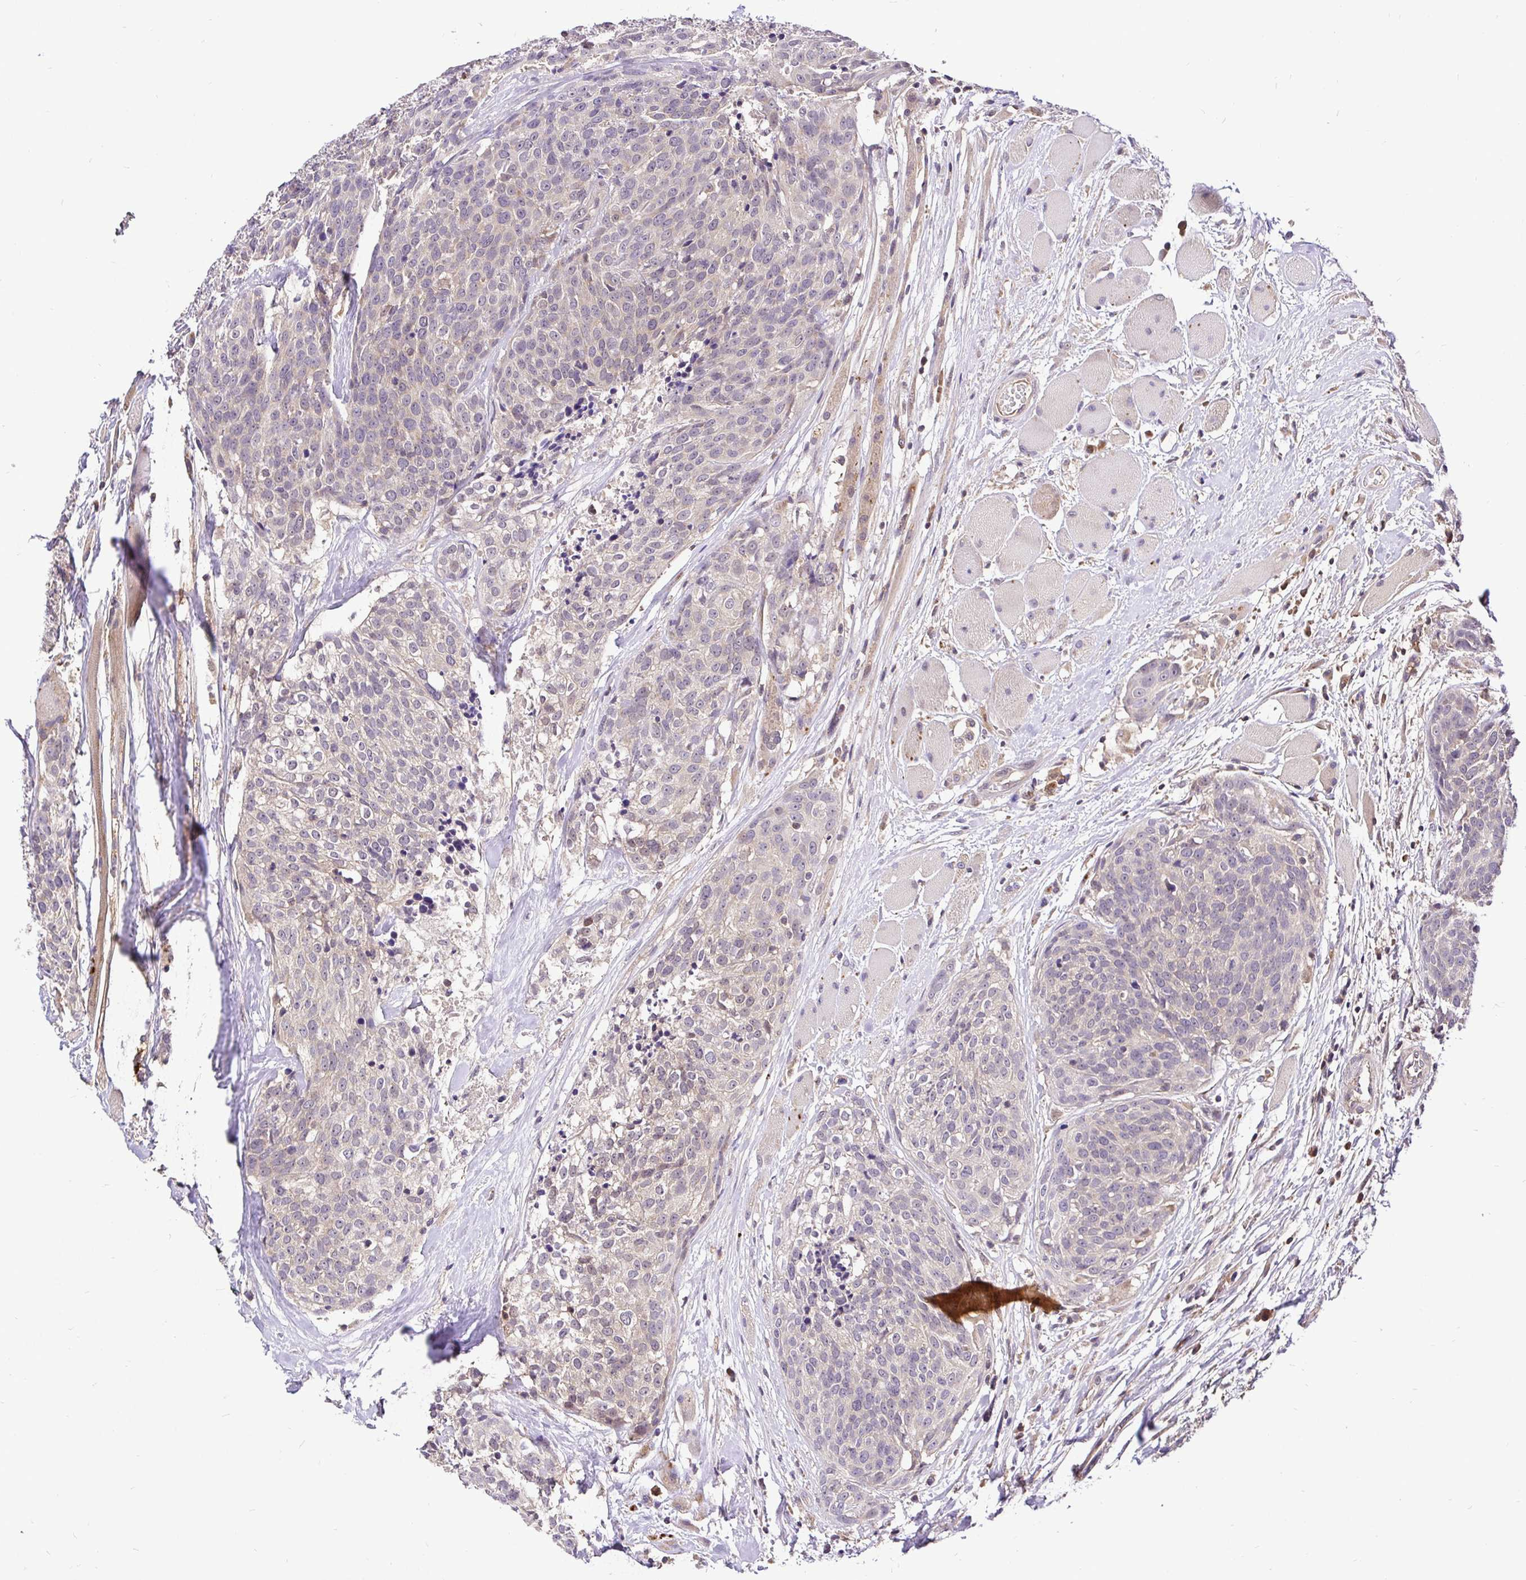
{"staining": {"intensity": "negative", "quantity": "none", "location": "none"}, "tissue": "head and neck cancer", "cell_type": "Tumor cells", "image_type": "cancer", "snomed": [{"axis": "morphology", "description": "Squamous cell carcinoma, NOS"}, {"axis": "topography", "description": "Oral tissue"}, {"axis": "topography", "description": "Head-Neck"}], "caption": "Histopathology image shows no protein expression in tumor cells of head and neck cancer tissue.", "gene": "UBE2M", "patient": {"sex": "male", "age": 64}}